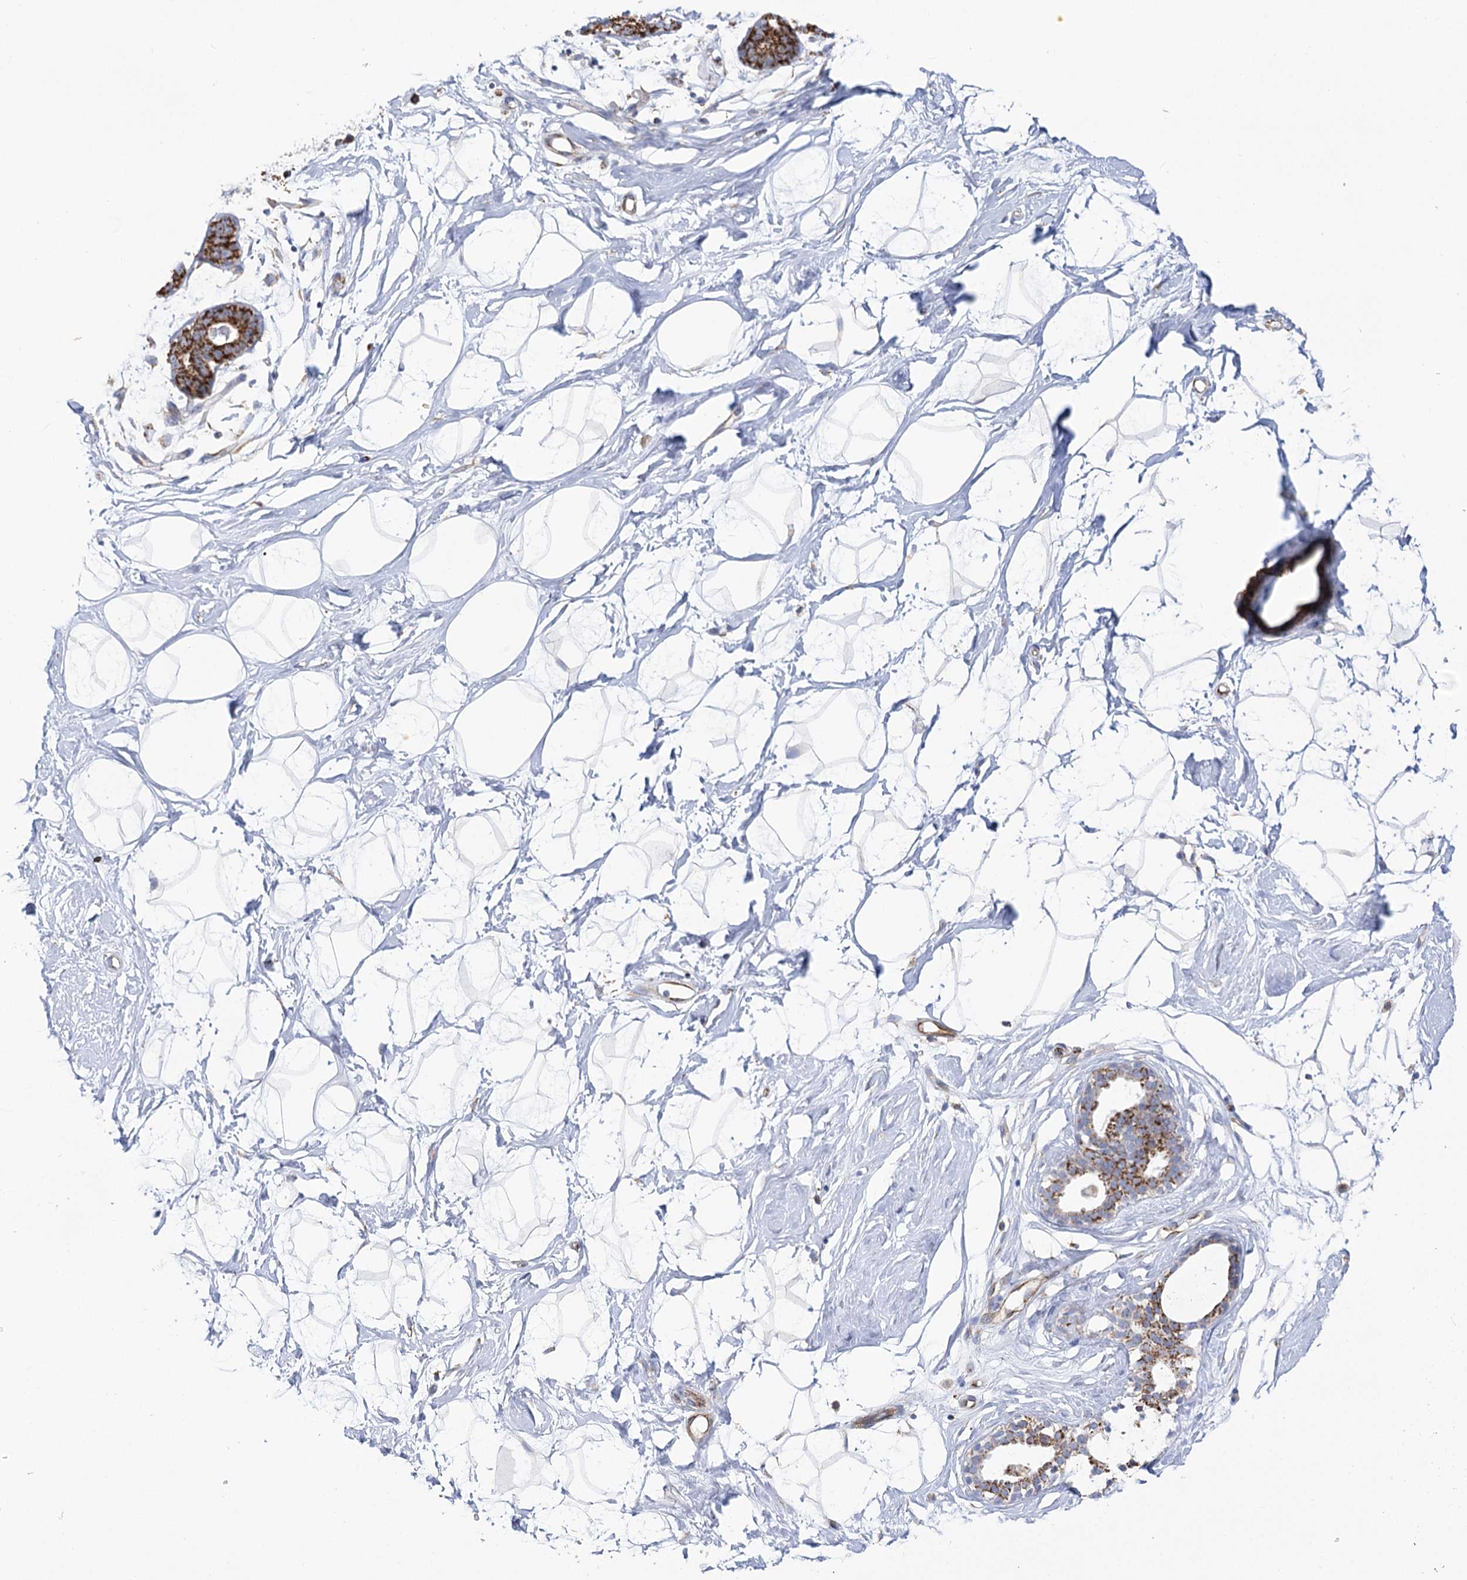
{"staining": {"intensity": "negative", "quantity": "none", "location": "none"}, "tissue": "breast", "cell_type": "Adipocytes", "image_type": "normal", "snomed": [{"axis": "morphology", "description": "Normal tissue, NOS"}, {"axis": "morphology", "description": "Adenoma, NOS"}, {"axis": "topography", "description": "Breast"}], "caption": "Immunohistochemical staining of benign human breast shows no significant staining in adipocytes. (Stains: DAB IHC with hematoxylin counter stain, Microscopy: brightfield microscopy at high magnification).", "gene": "DHTKD1", "patient": {"sex": "female", "age": 23}}